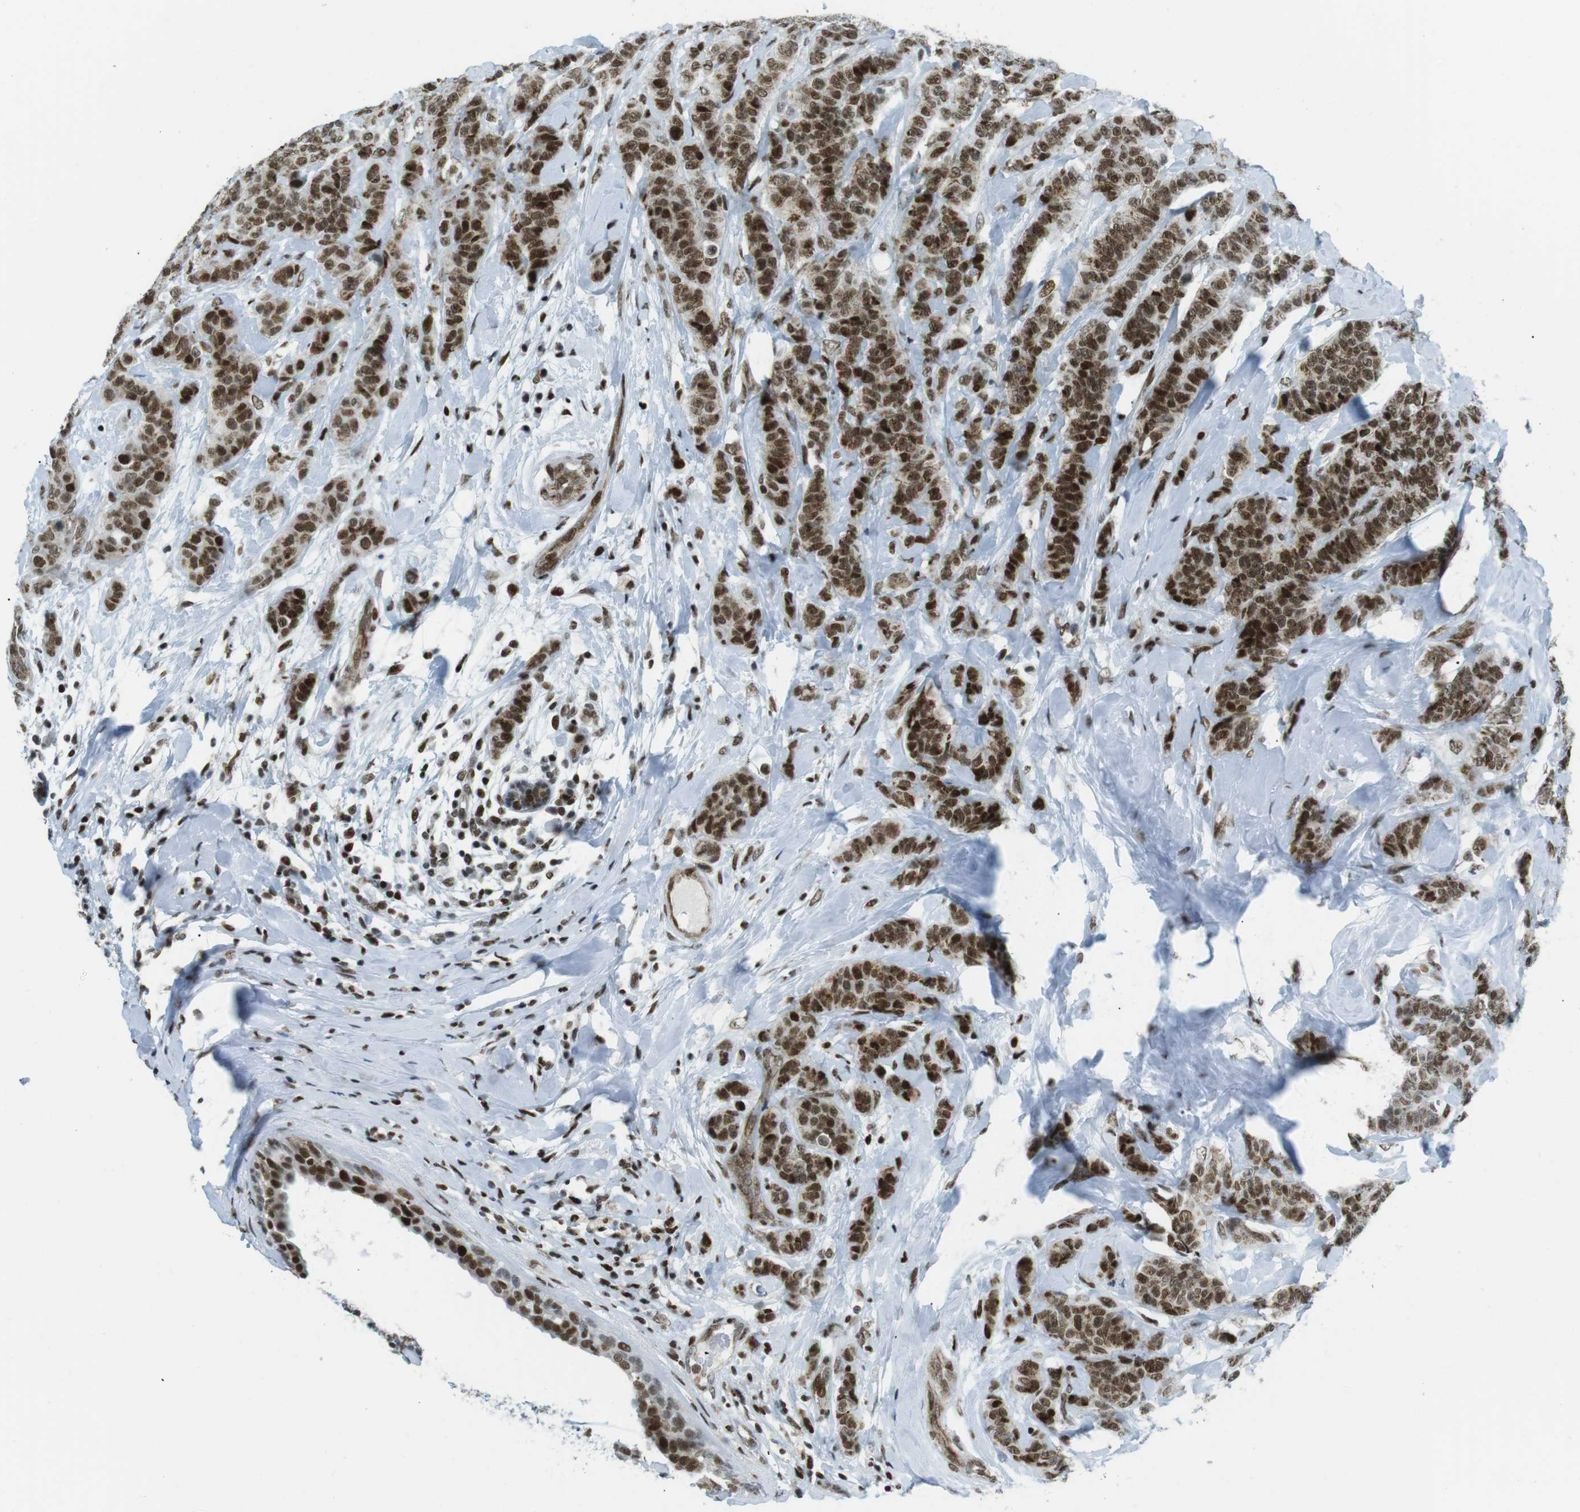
{"staining": {"intensity": "strong", "quantity": ">75%", "location": "nuclear"}, "tissue": "breast cancer", "cell_type": "Tumor cells", "image_type": "cancer", "snomed": [{"axis": "morphology", "description": "Normal tissue, NOS"}, {"axis": "morphology", "description": "Duct carcinoma"}, {"axis": "topography", "description": "Breast"}], "caption": "Protein expression analysis of human breast cancer (intraductal carcinoma) reveals strong nuclear staining in approximately >75% of tumor cells.", "gene": "ARID1A", "patient": {"sex": "female", "age": 40}}